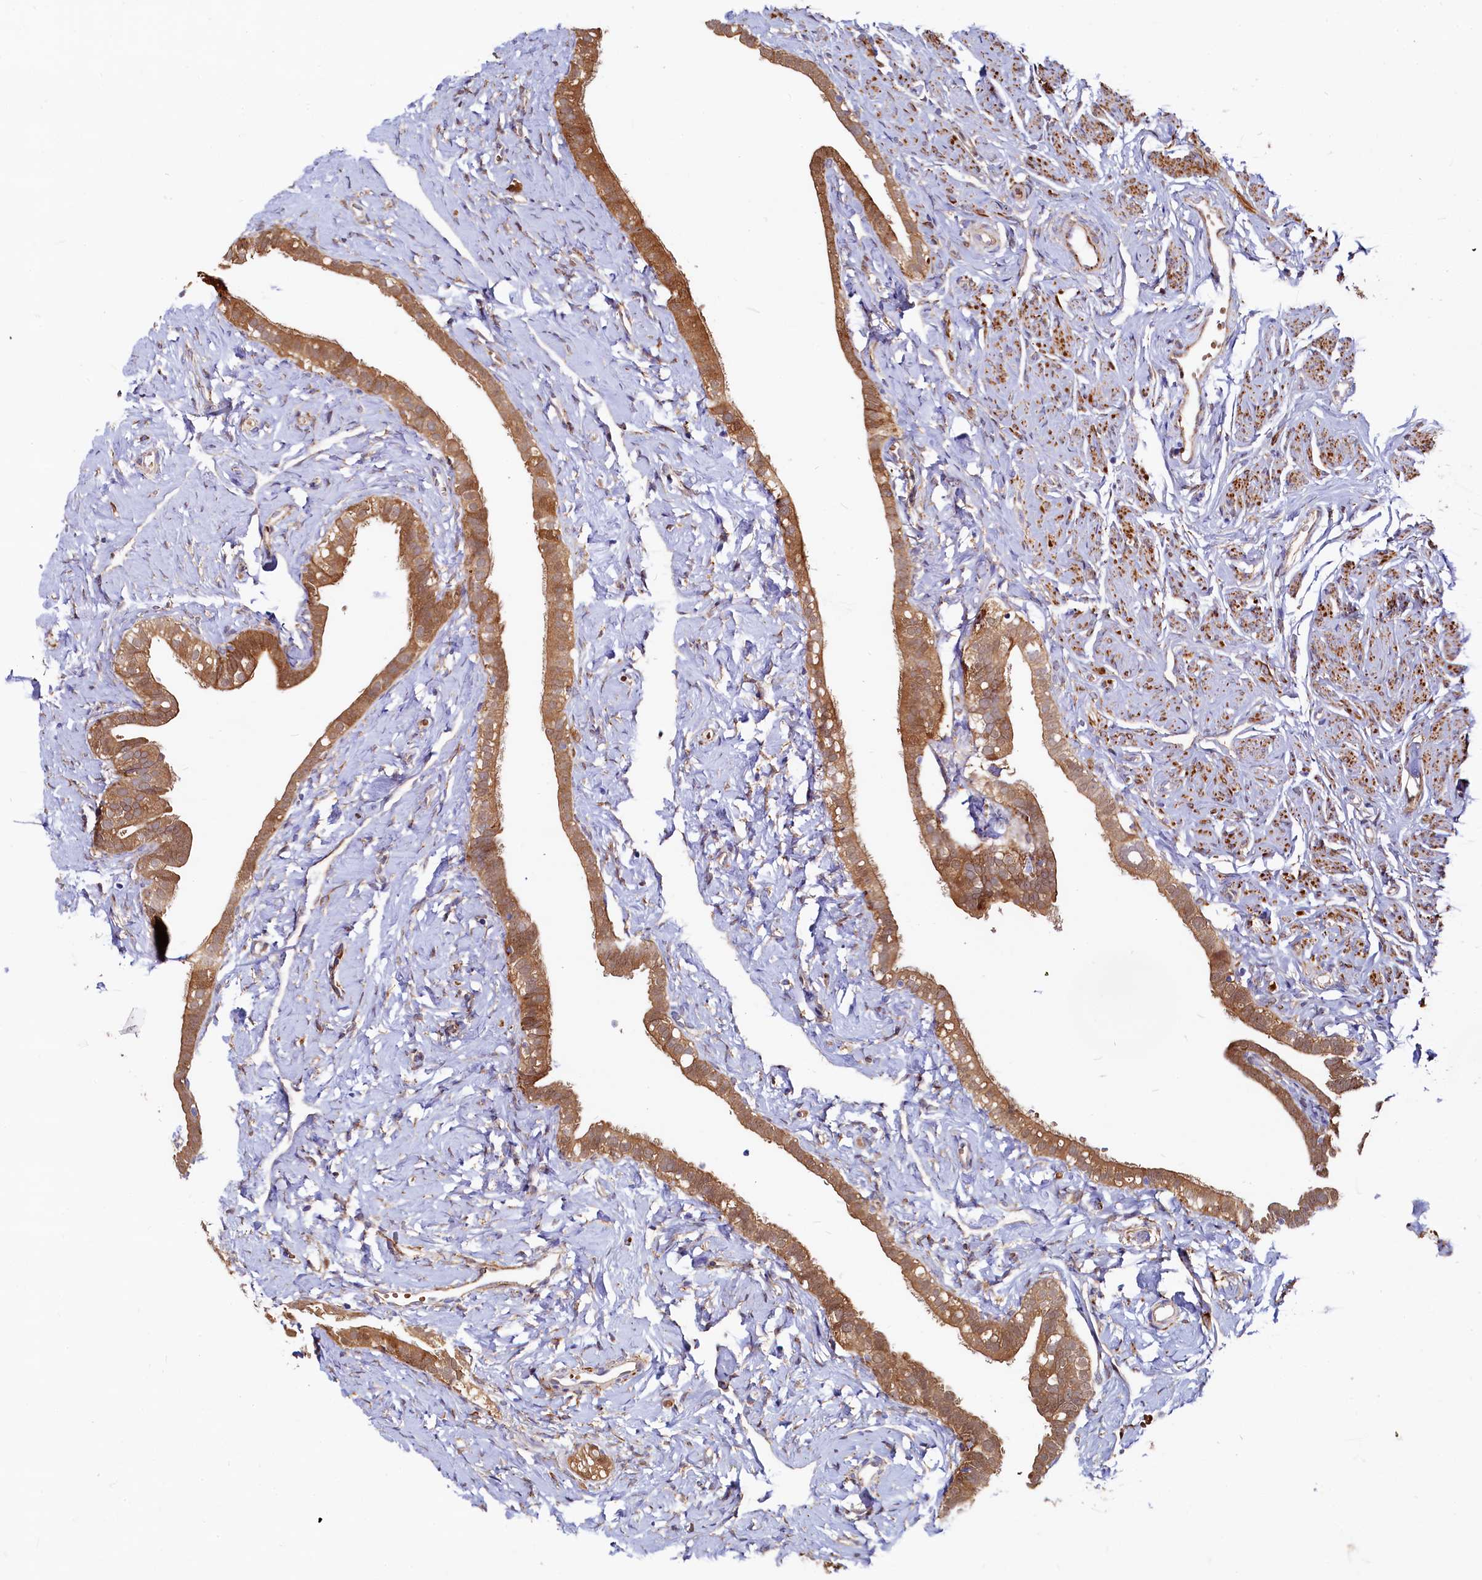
{"staining": {"intensity": "moderate", "quantity": ">75%", "location": "cytoplasmic/membranous"}, "tissue": "fallopian tube", "cell_type": "Glandular cells", "image_type": "normal", "snomed": [{"axis": "morphology", "description": "Normal tissue, NOS"}, {"axis": "topography", "description": "Fallopian tube"}], "caption": "Immunohistochemical staining of benign human fallopian tube displays medium levels of moderate cytoplasmic/membranous expression in about >75% of glandular cells.", "gene": "ASTE1", "patient": {"sex": "female", "age": 66}}